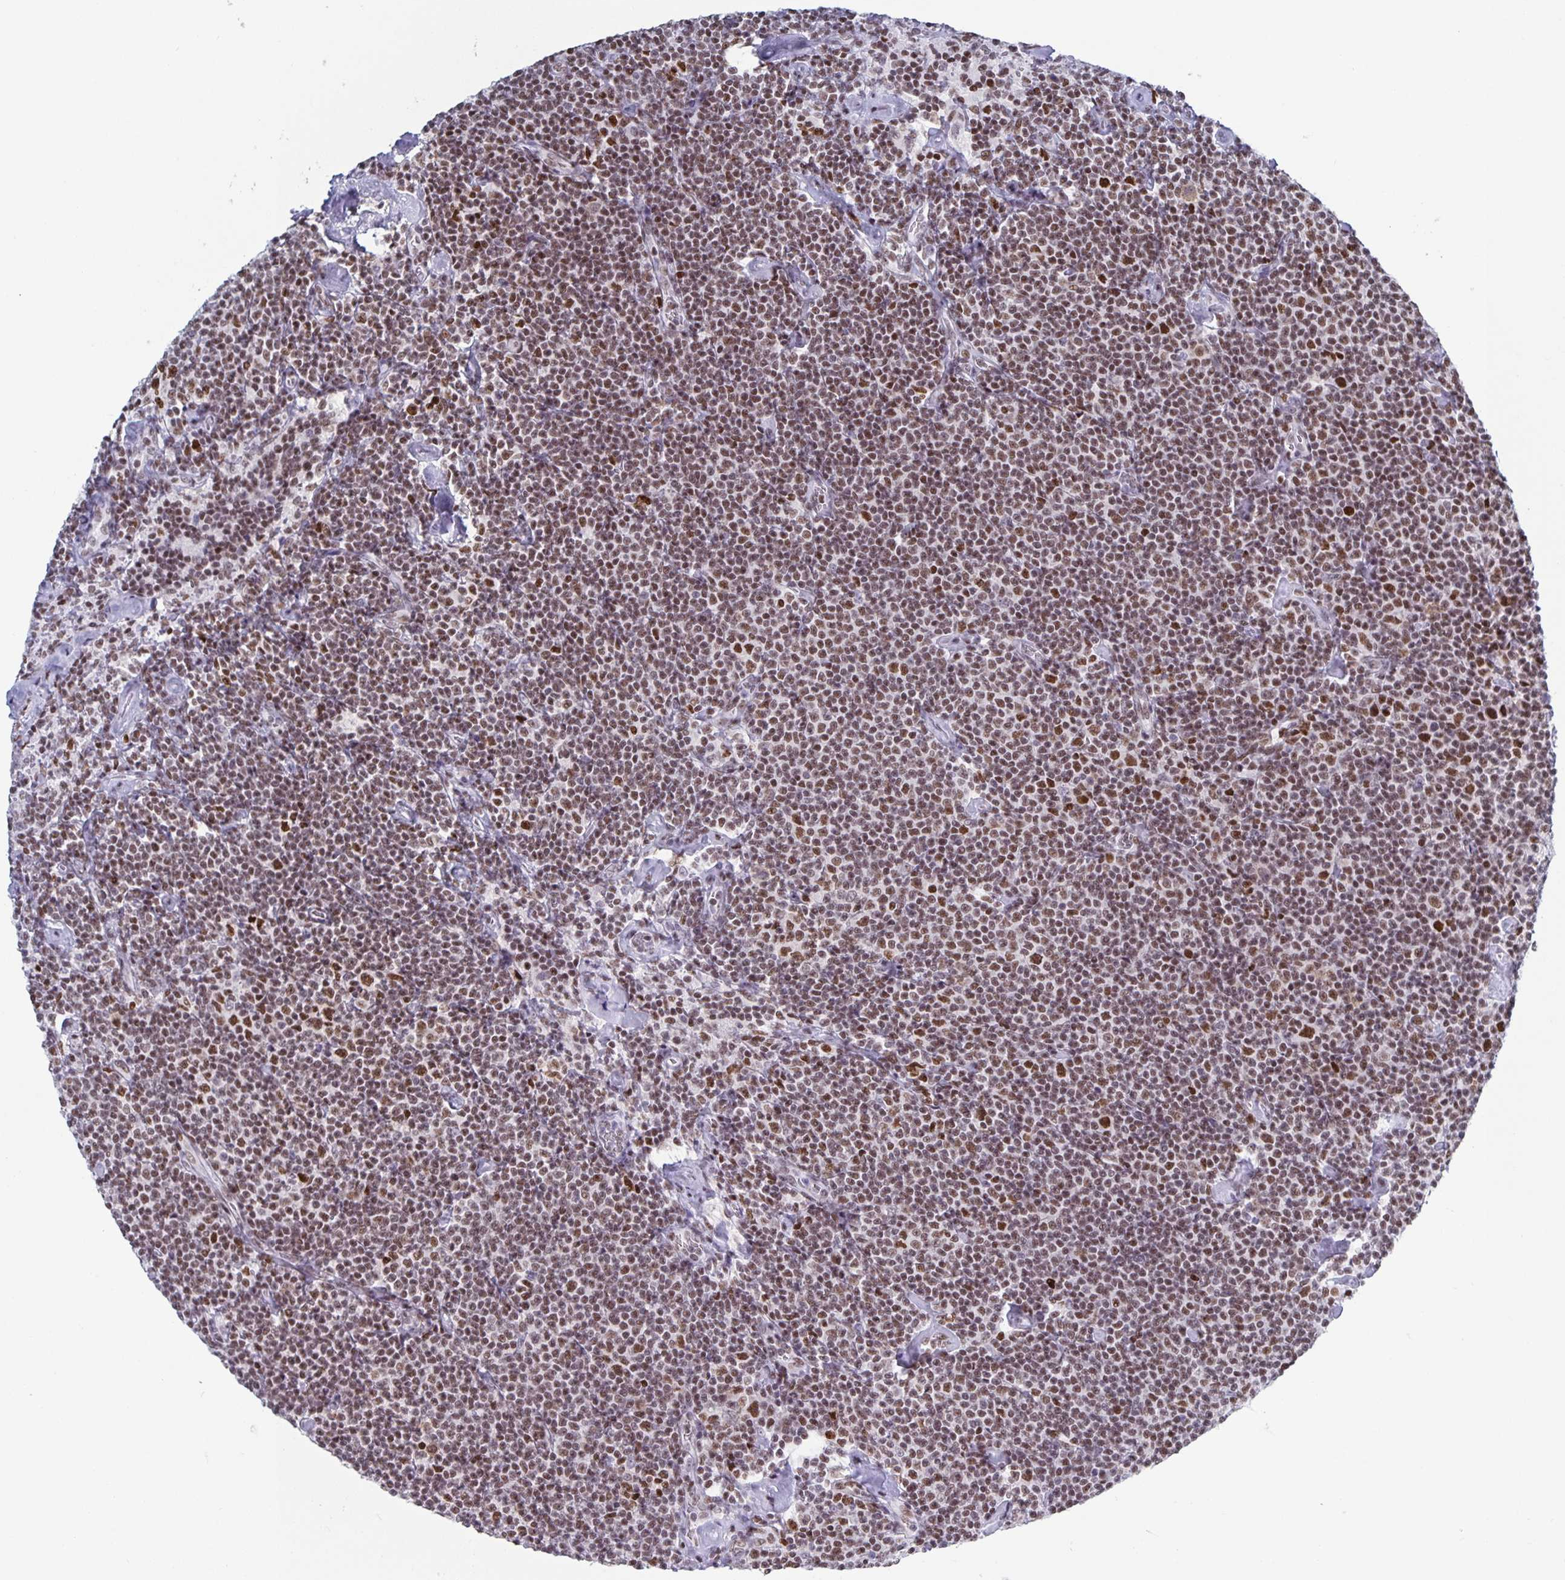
{"staining": {"intensity": "moderate", "quantity": ">75%", "location": "nuclear"}, "tissue": "lymphoma", "cell_type": "Tumor cells", "image_type": "cancer", "snomed": [{"axis": "morphology", "description": "Malignant lymphoma, non-Hodgkin's type, Low grade"}, {"axis": "topography", "description": "Lymph node"}], "caption": "Immunohistochemical staining of human malignant lymphoma, non-Hodgkin's type (low-grade) demonstrates medium levels of moderate nuclear protein expression in approximately >75% of tumor cells.", "gene": "JUND", "patient": {"sex": "male", "age": 81}}